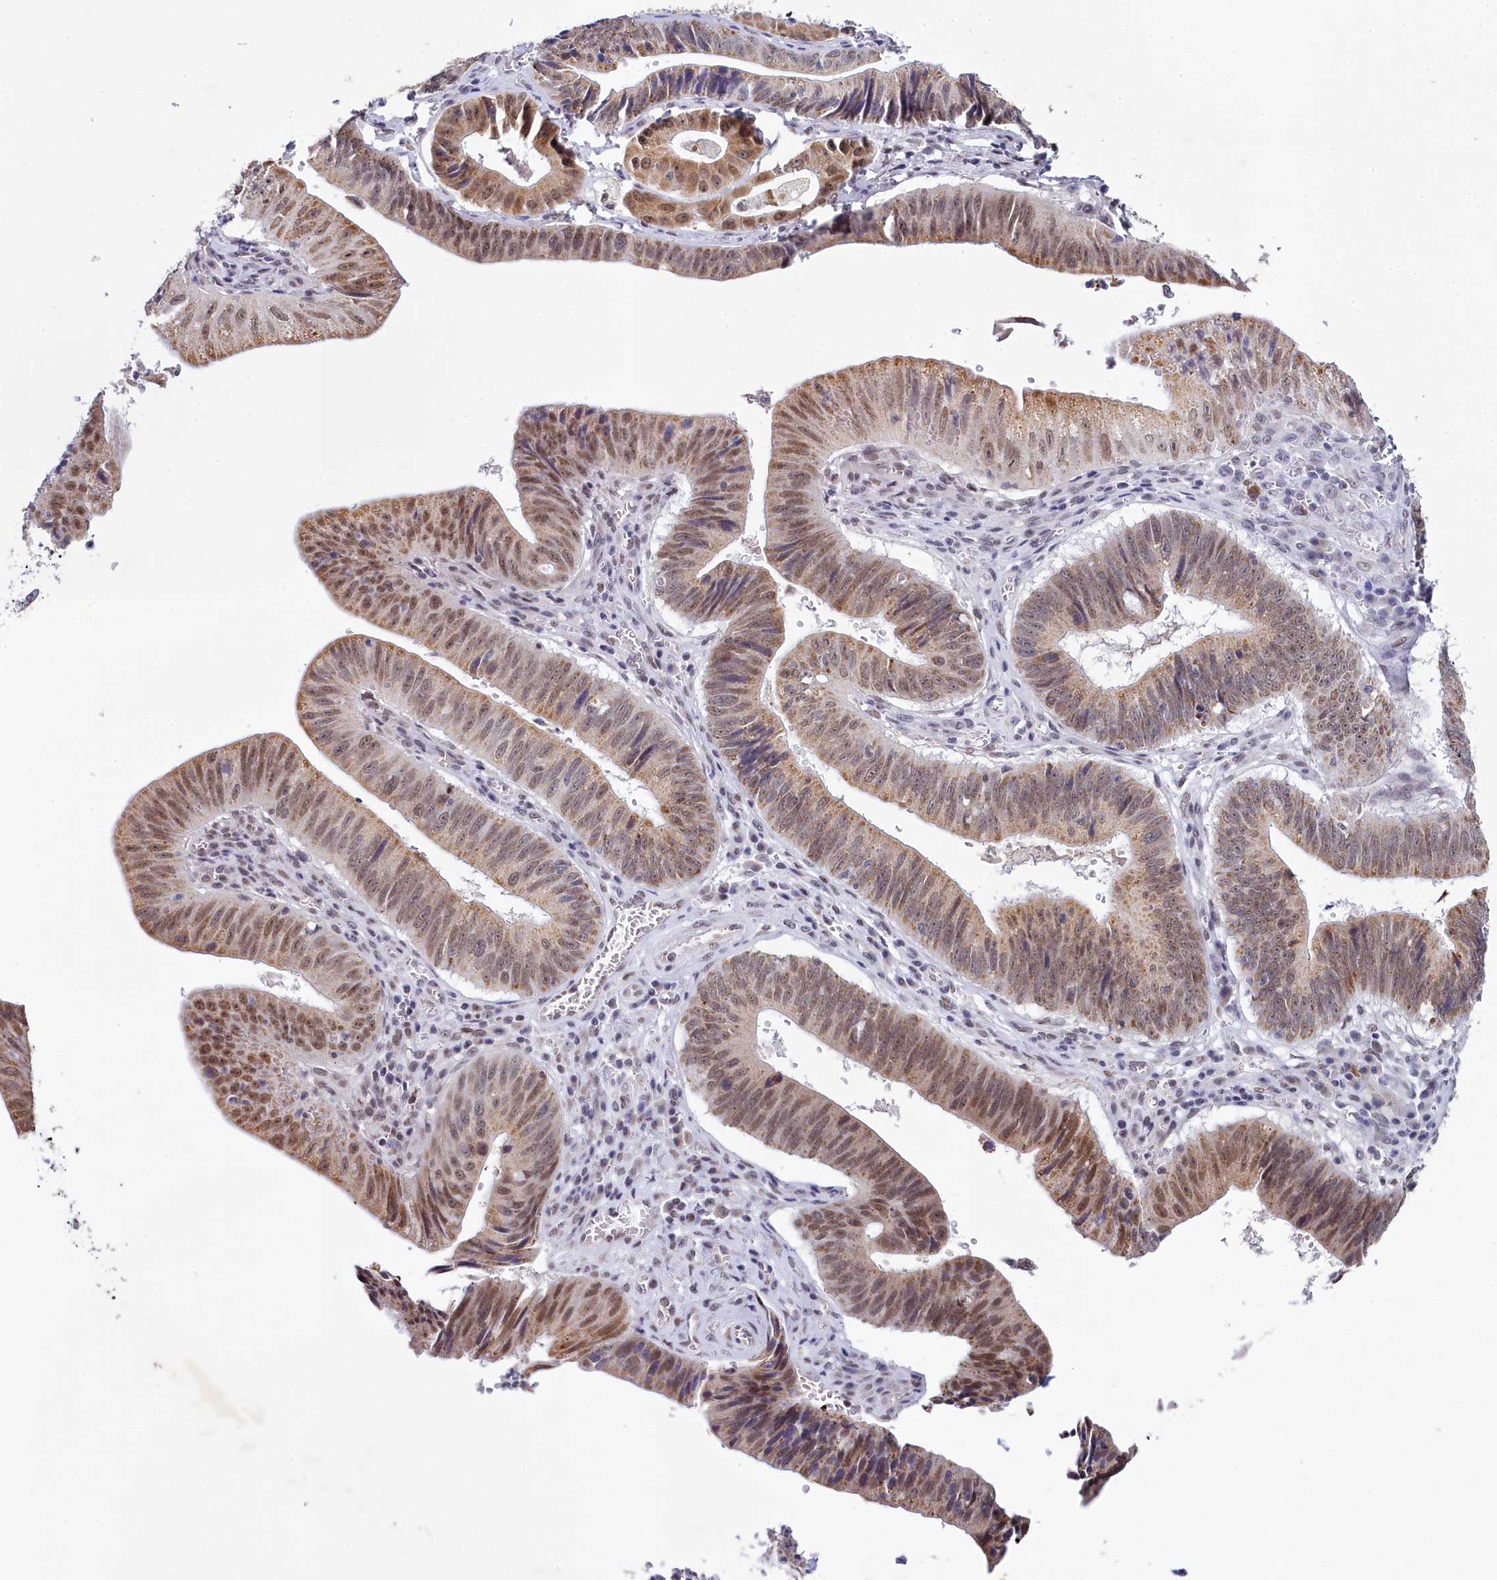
{"staining": {"intensity": "moderate", "quantity": ">75%", "location": "cytoplasmic/membranous,nuclear"}, "tissue": "stomach cancer", "cell_type": "Tumor cells", "image_type": "cancer", "snomed": [{"axis": "morphology", "description": "Adenocarcinoma, NOS"}, {"axis": "topography", "description": "Stomach"}], "caption": "This histopathology image exhibits immunohistochemistry staining of stomach cancer (adenocarcinoma), with medium moderate cytoplasmic/membranous and nuclear staining in about >75% of tumor cells.", "gene": "PPHLN1", "patient": {"sex": "male", "age": 59}}